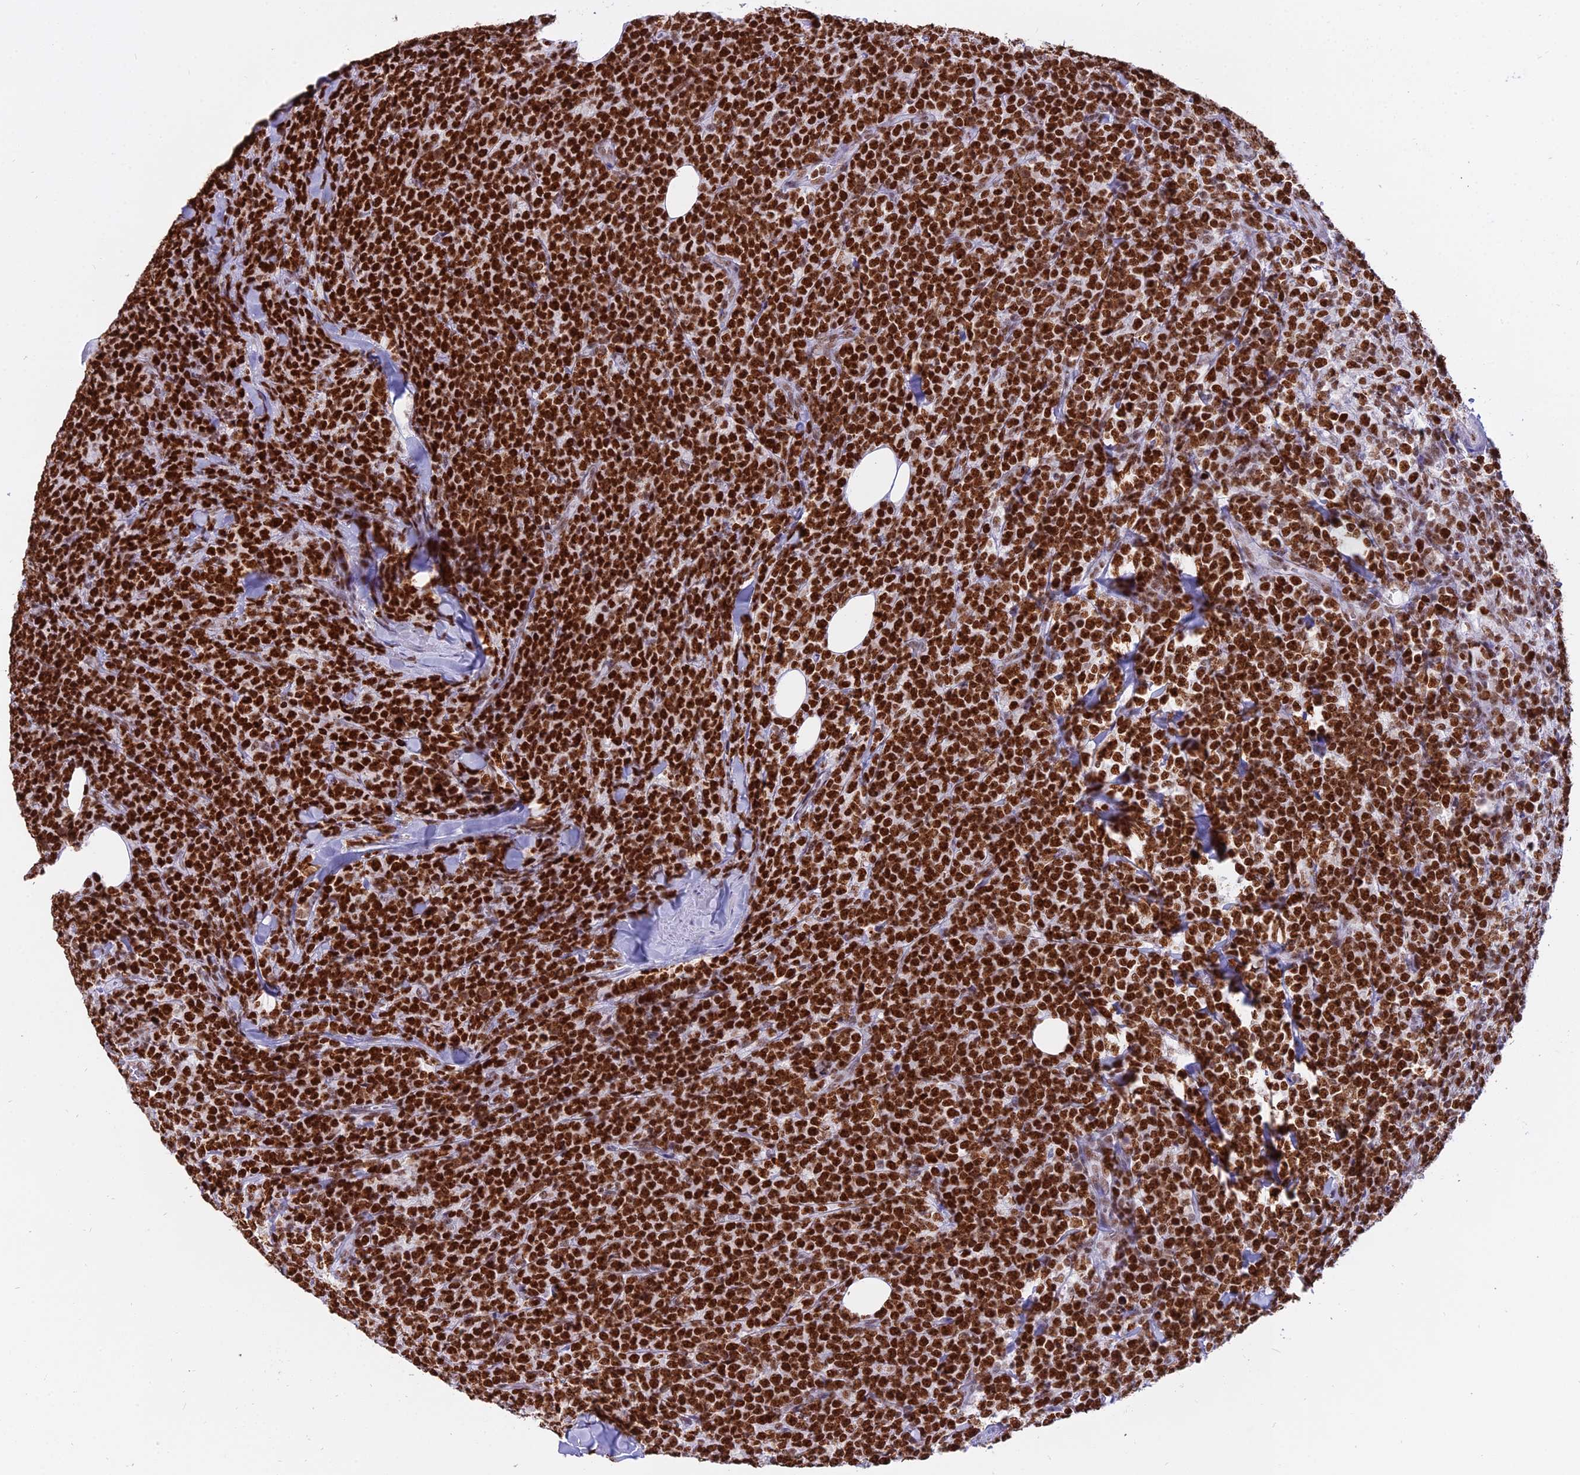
{"staining": {"intensity": "strong", "quantity": ">75%", "location": "nuclear"}, "tissue": "lymphoma", "cell_type": "Tumor cells", "image_type": "cancer", "snomed": [{"axis": "morphology", "description": "Malignant lymphoma, non-Hodgkin's type, High grade"}, {"axis": "topography", "description": "Small intestine"}], "caption": "A brown stain shows strong nuclear staining of a protein in lymphoma tumor cells.", "gene": "PARP1", "patient": {"sex": "male", "age": 8}}